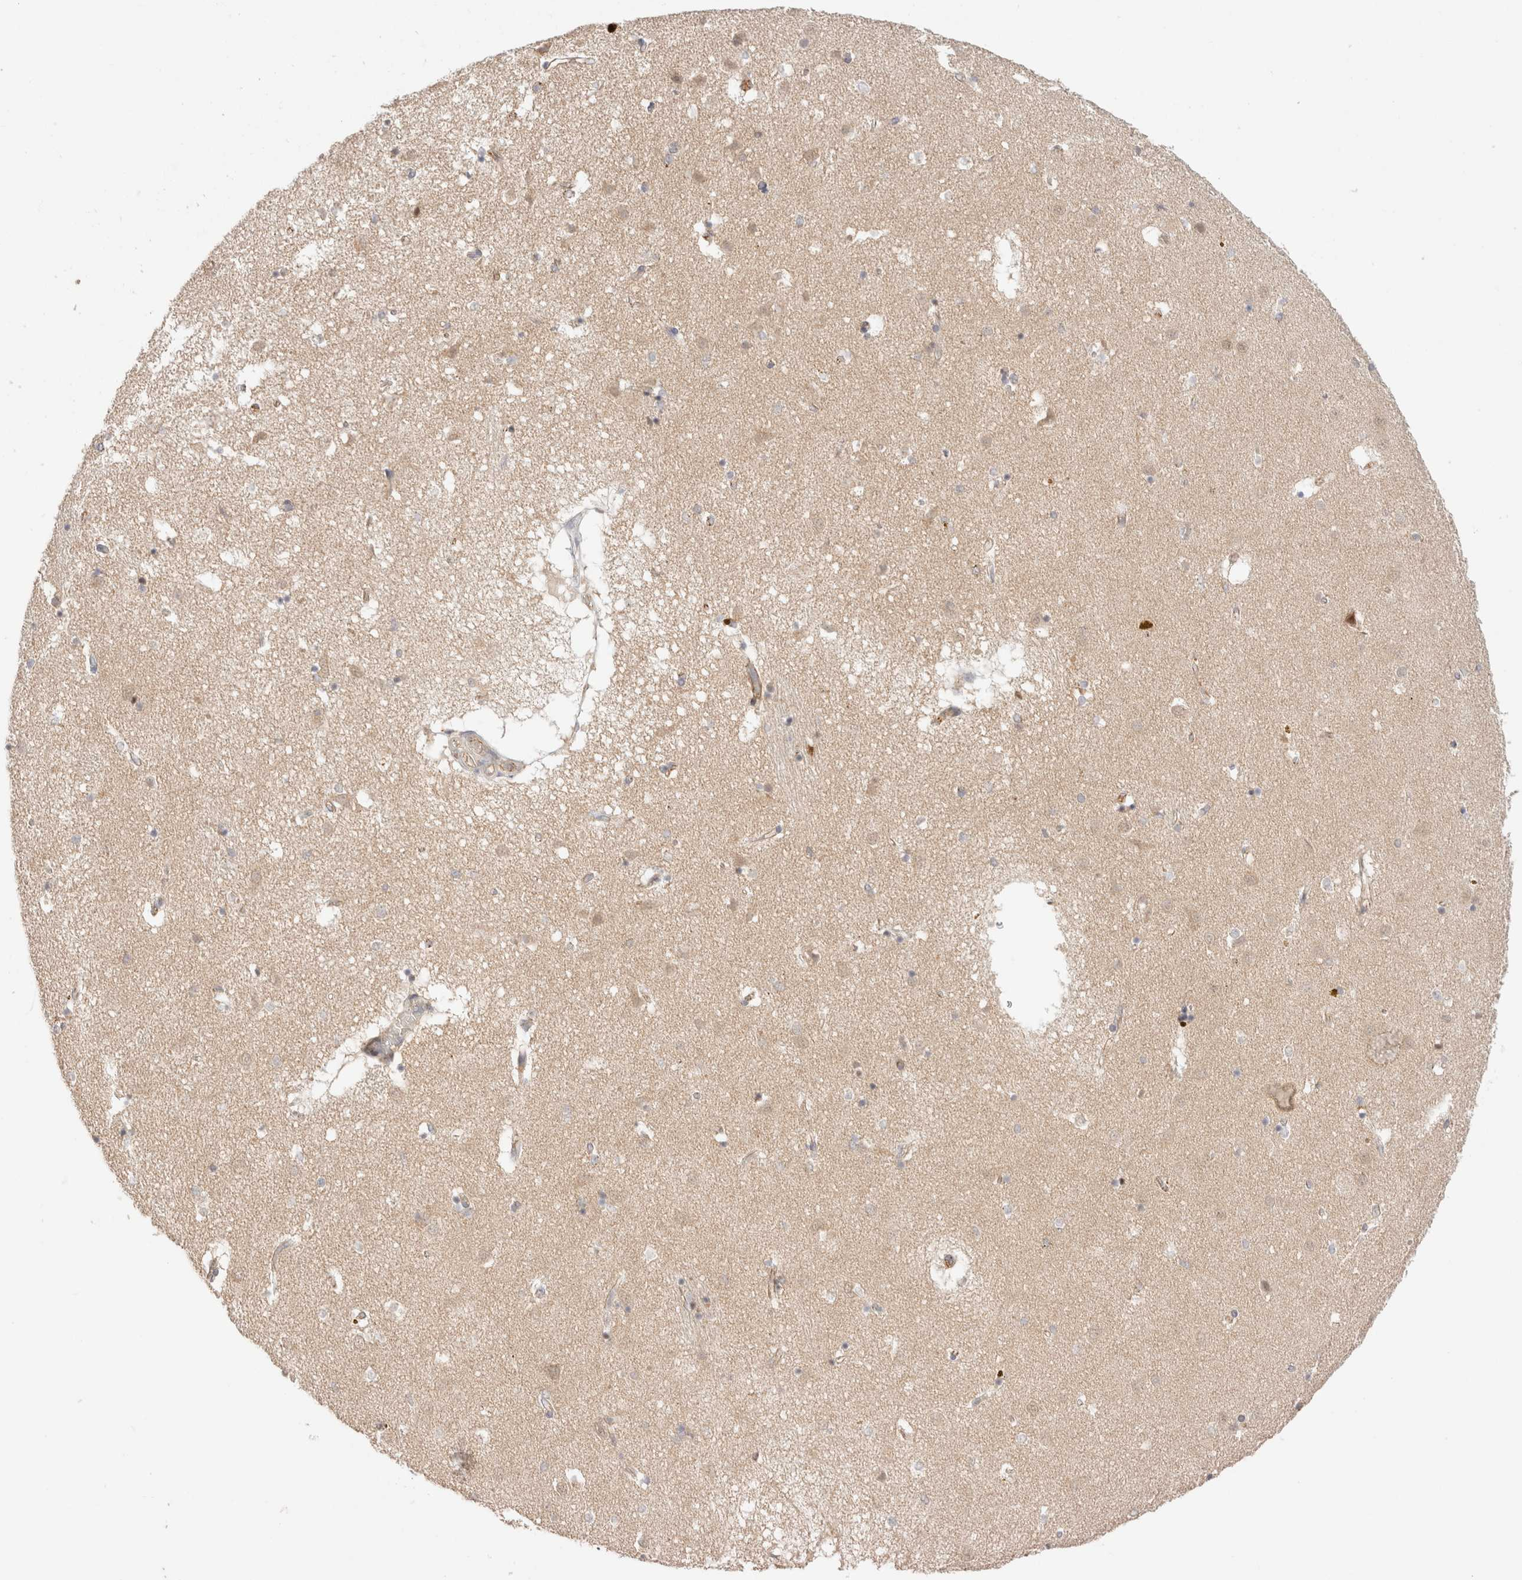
{"staining": {"intensity": "weak", "quantity": "<25%", "location": "cytoplasmic/membranous"}, "tissue": "caudate", "cell_type": "Glial cells", "image_type": "normal", "snomed": [{"axis": "morphology", "description": "Normal tissue, NOS"}, {"axis": "topography", "description": "Lateral ventricle wall"}], "caption": "Caudate was stained to show a protein in brown. There is no significant expression in glial cells. (Stains: DAB (3,3'-diaminobenzidine) immunohistochemistry with hematoxylin counter stain, Microscopy: brightfield microscopy at high magnification).", "gene": "MRM3", "patient": {"sex": "male", "age": 70}}